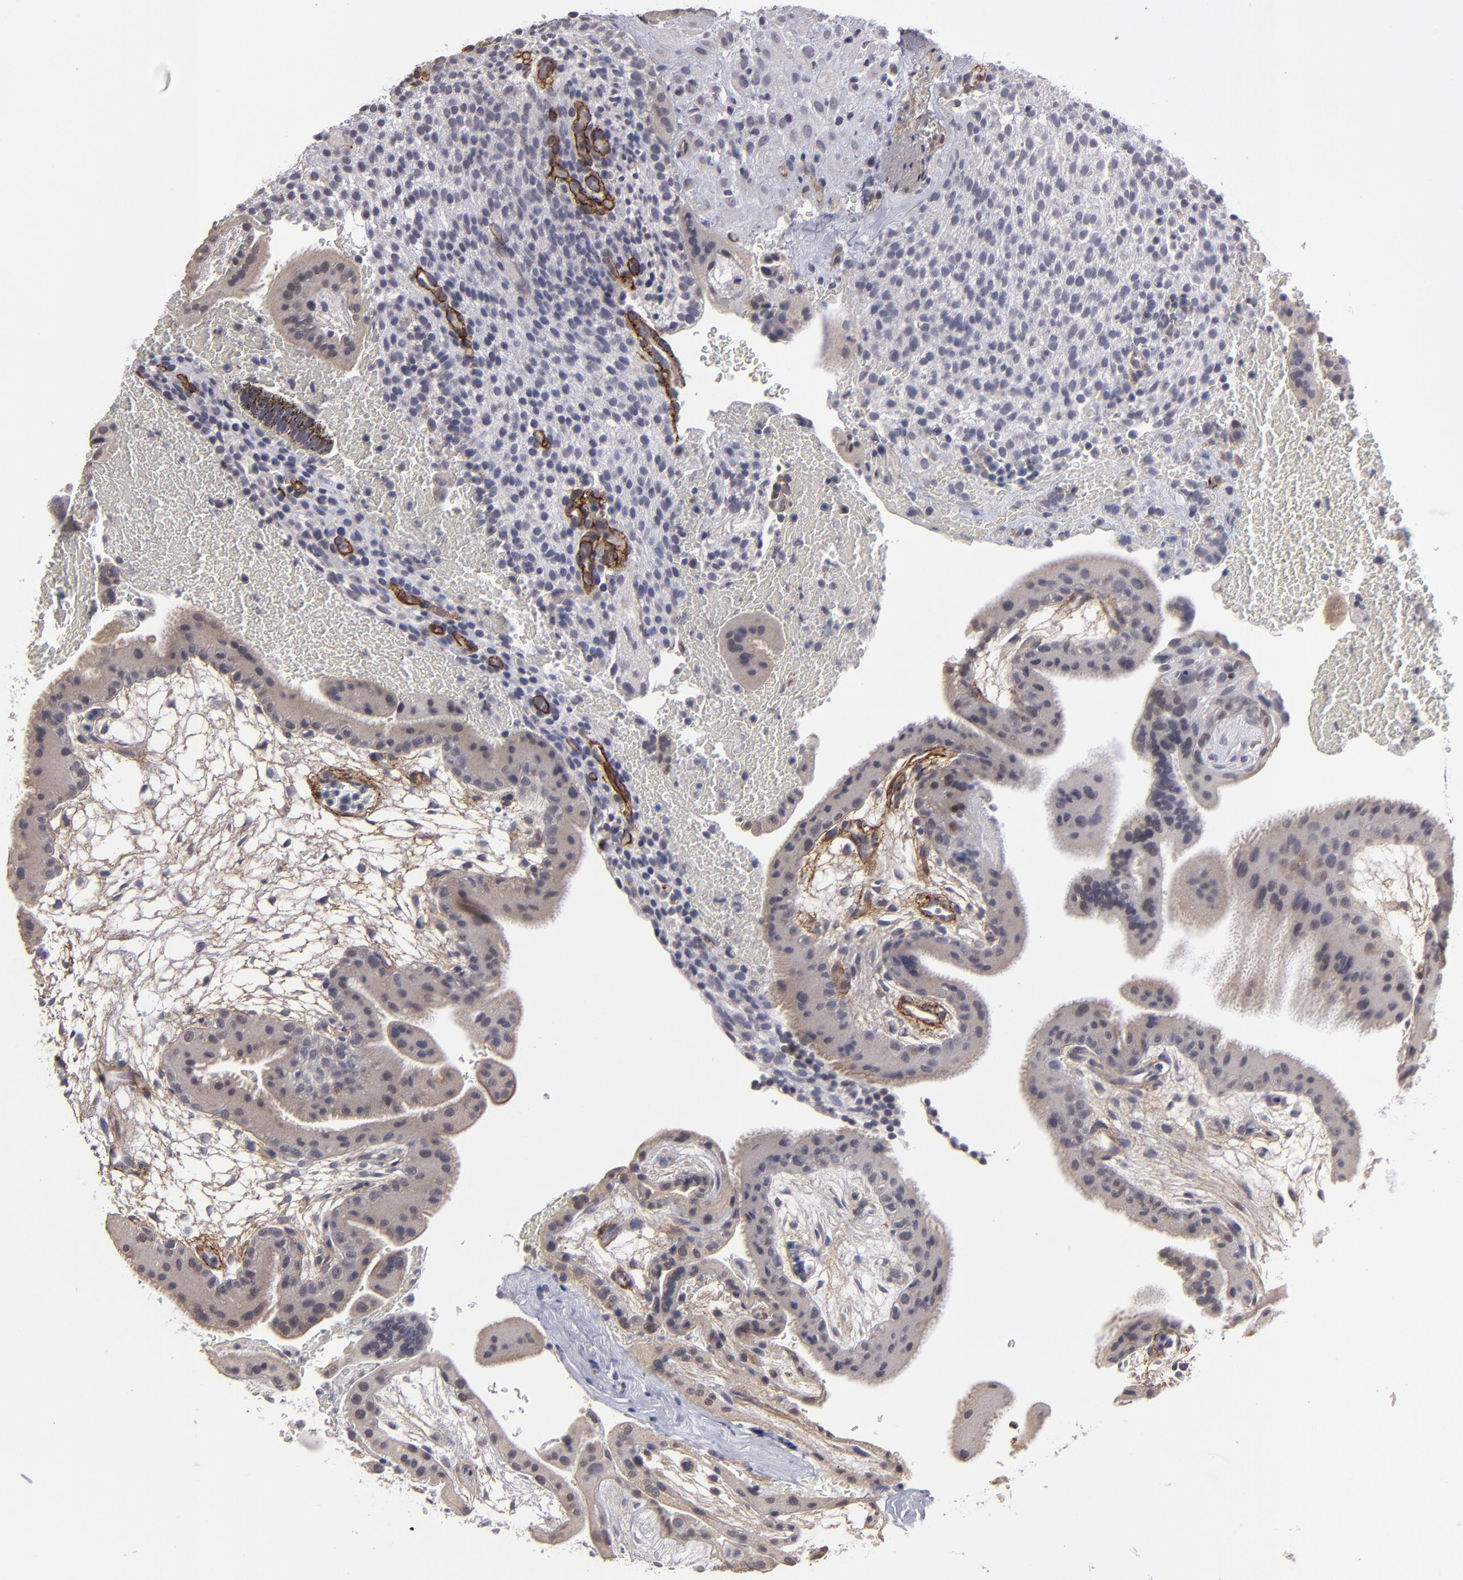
{"staining": {"intensity": "negative", "quantity": "none", "location": "none"}, "tissue": "placenta", "cell_type": "Decidual cells", "image_type": "normal", "snomed": [{"axis": "morphology", "description": "Normal tissue, NOS"}, {"axis": "topography", "description": "Placenta"}], "caption": "This histopathology image is of unremarkable placenta stained with immunohistochemistry to label a protein in brown with the nuclei are counter-stained blue. There is no staining in decidual cells.", "gene": "ZNF175", "patient": {"sex": "female", "age": 19}}